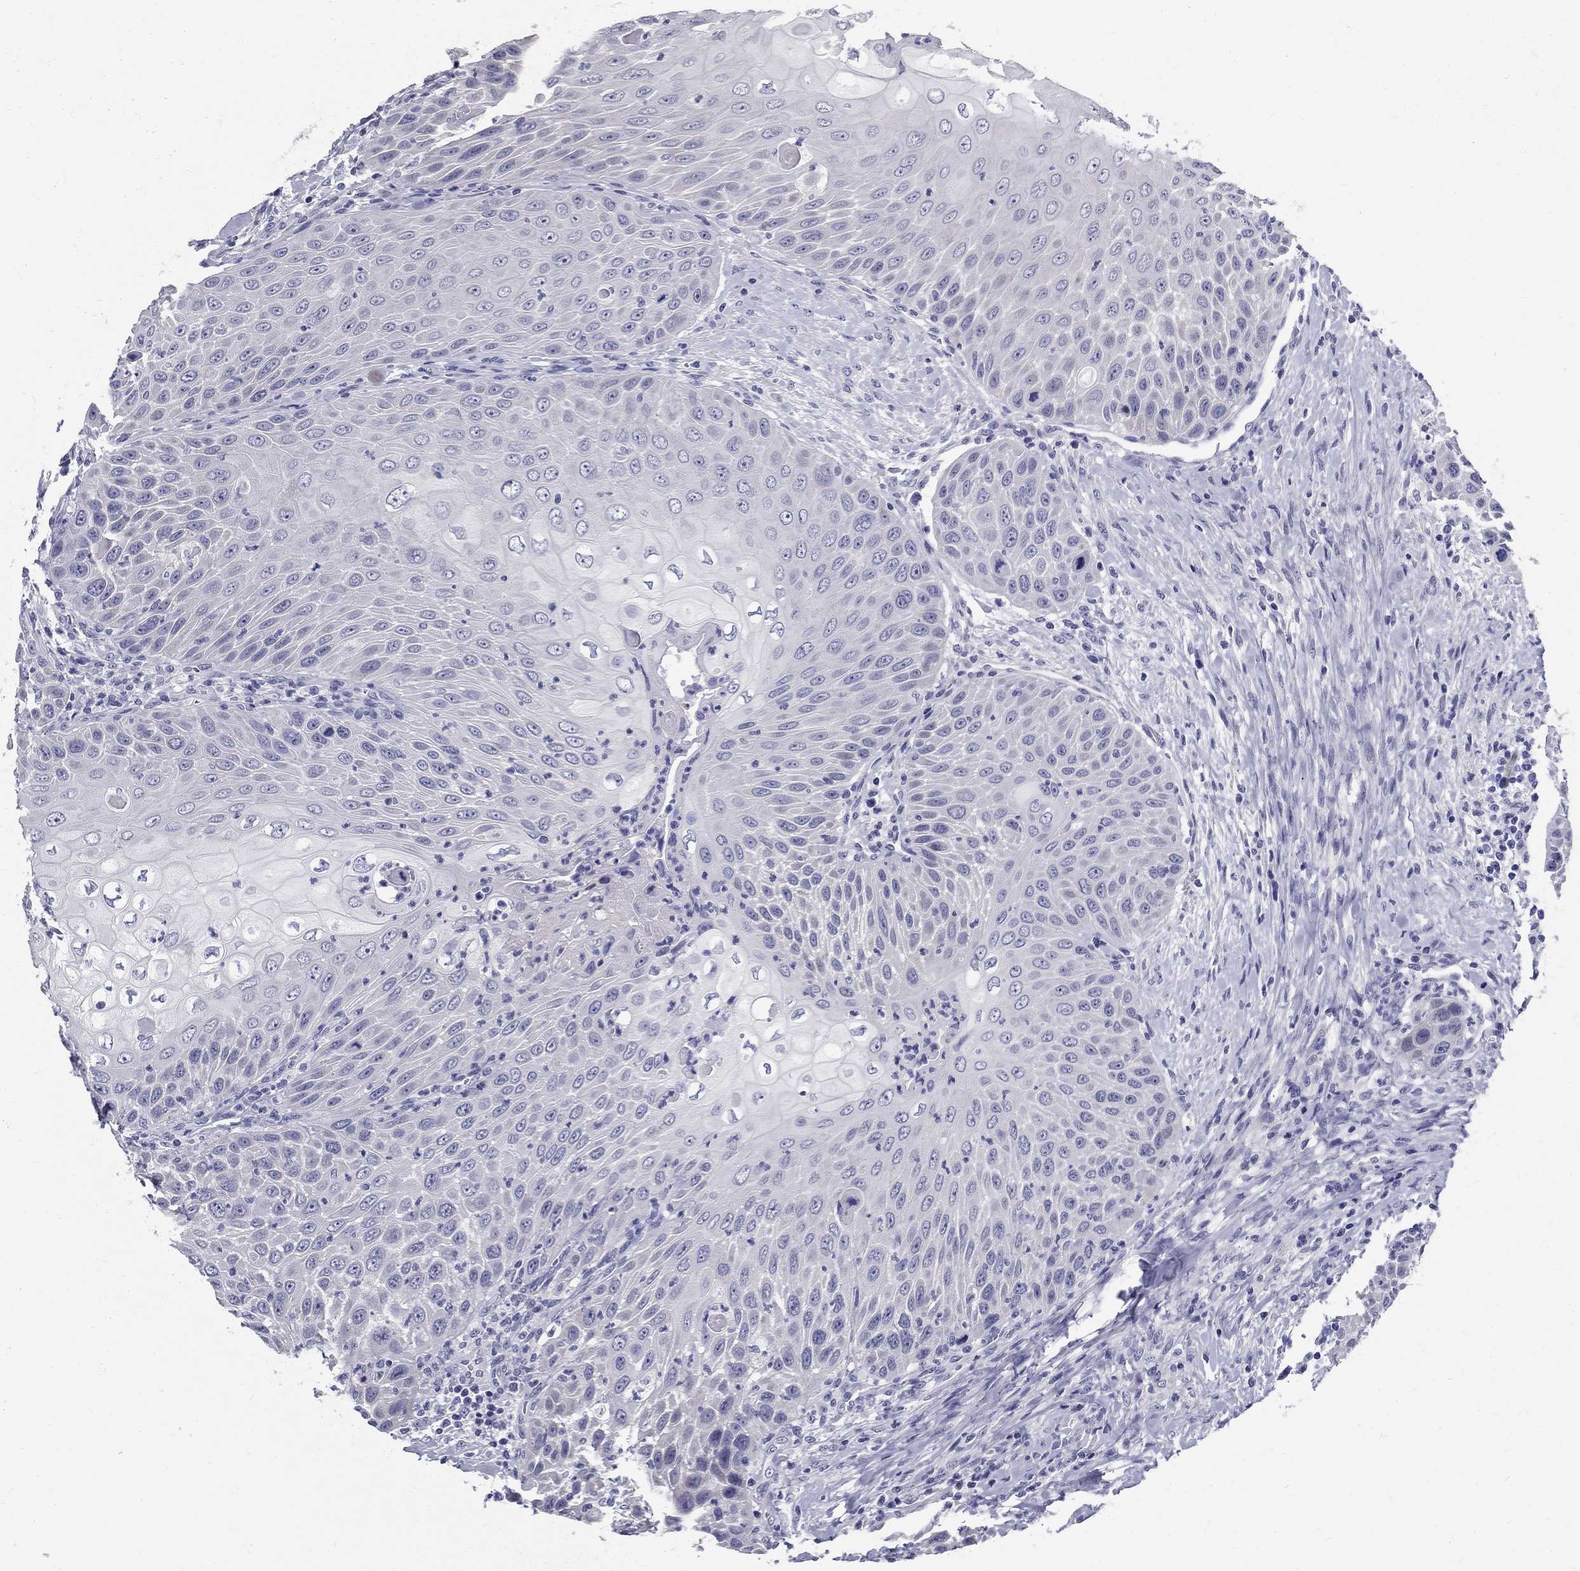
{"staining": {"intensity": "negative", "quantity": "none", "location": "none"}, "tissue": "head and neck cancer", "cell_type": "Tumor cells", "image_type": "cancer", "snomed": [{"axis": "morphology", "description": "Squamous cell carcinoma, NOS"}, {"axis": "topography", "description": "Head-Neck"}], "caption": "Immunohistochemistry of human head and neck cancer shows no expression in tumor cells.", "gene": "TGM4", "patient": {"sex": "male", "age": 69}}